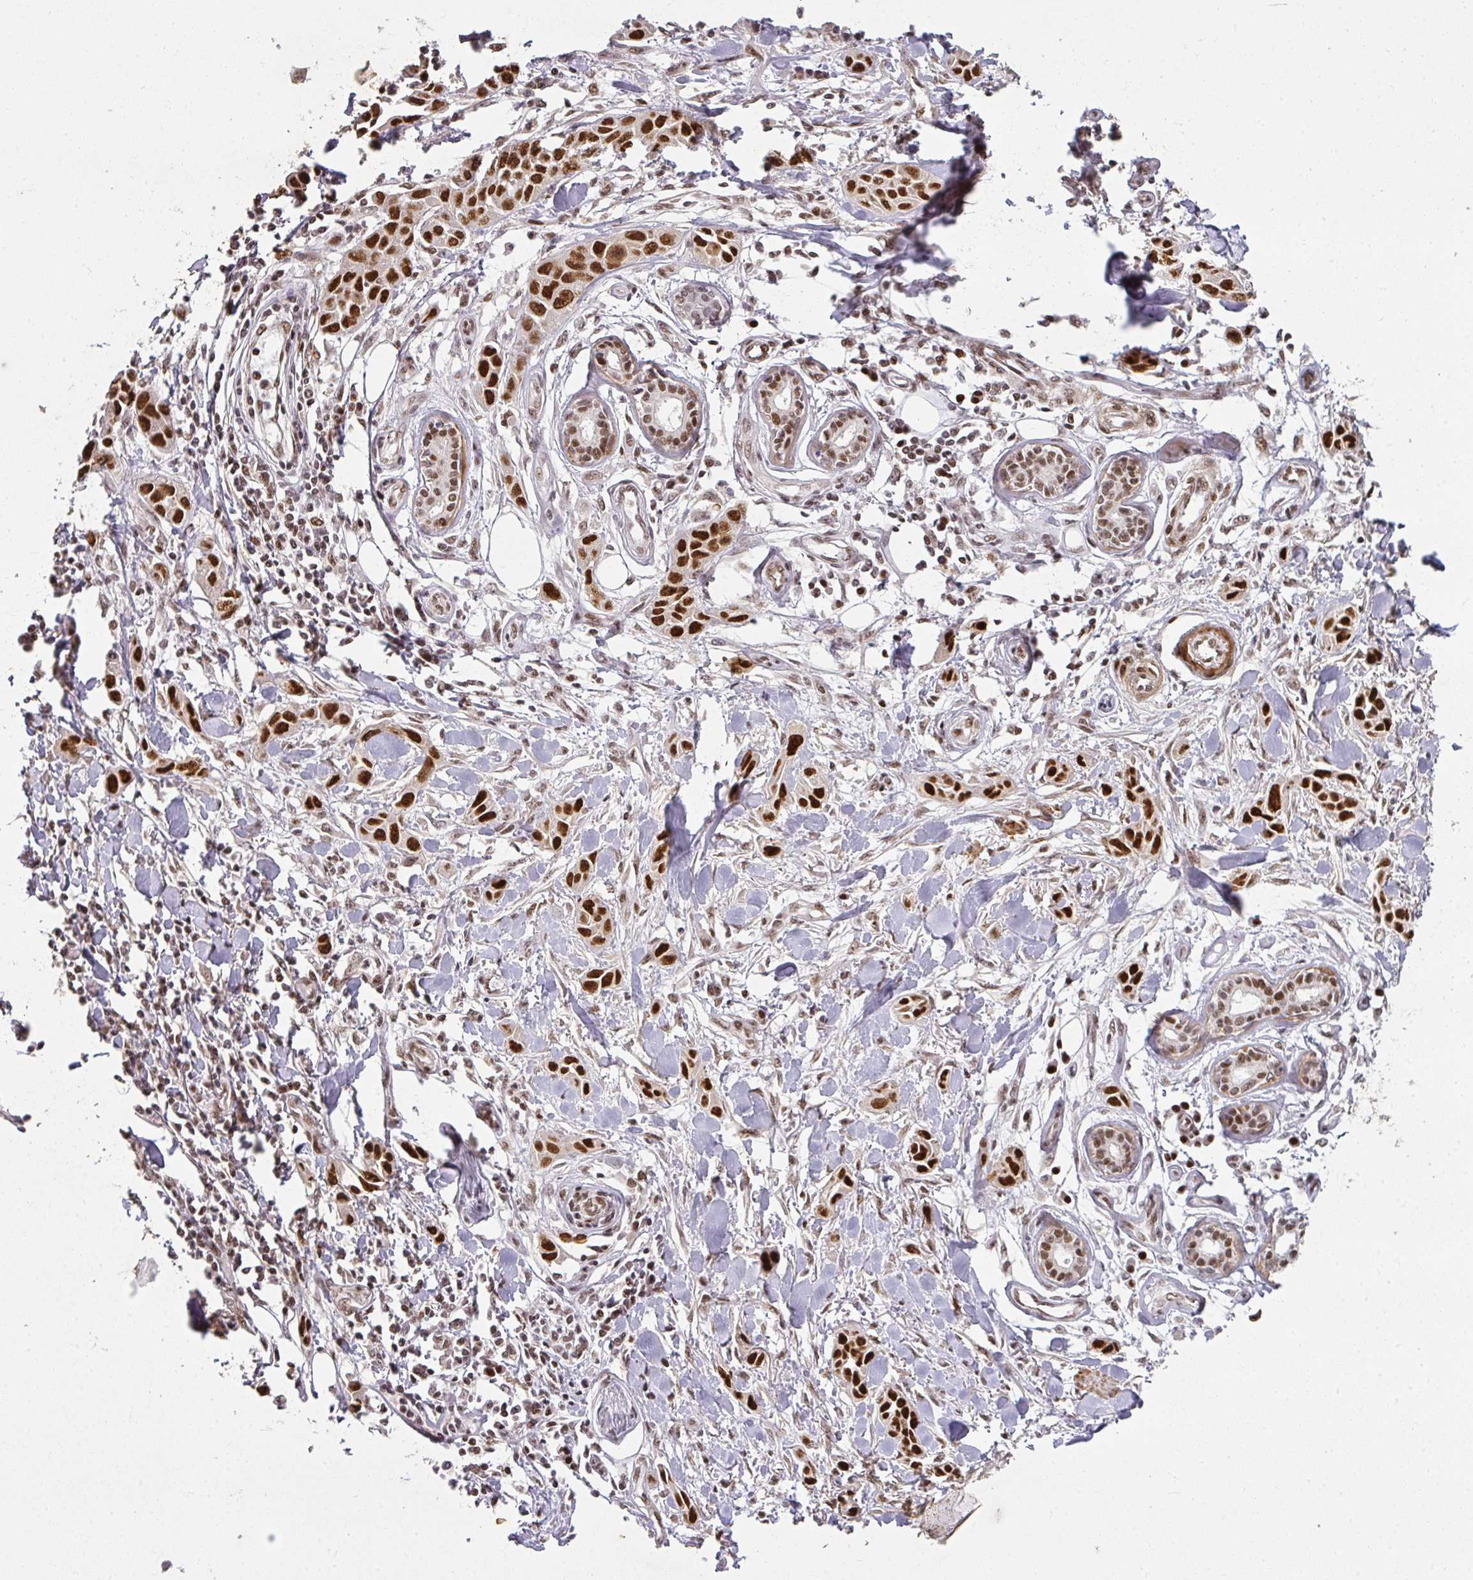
{"staining": {"intensity": "strong", "quantity": ">75%", "location": "nuclear"}, "tissue": "skin cancer", "cell_type": "Tumor cells", "image_type": "cancer", "snomed": [{"axis": "morphology", "description": "Squamous cell carcinoma, NOS"}, {"axis": "topography", "description": "Skin"}], "caption": "Skin squamous cell carcinoma stained with DAB (3,3'-diaminobenzidine) immunohistochemistry (IHC) displays high levels of strong nuclear positivity in approximately >75% of tumor cells.", "gene": "GPRIN2", "patient": {"sex": "female", "age": 69}}